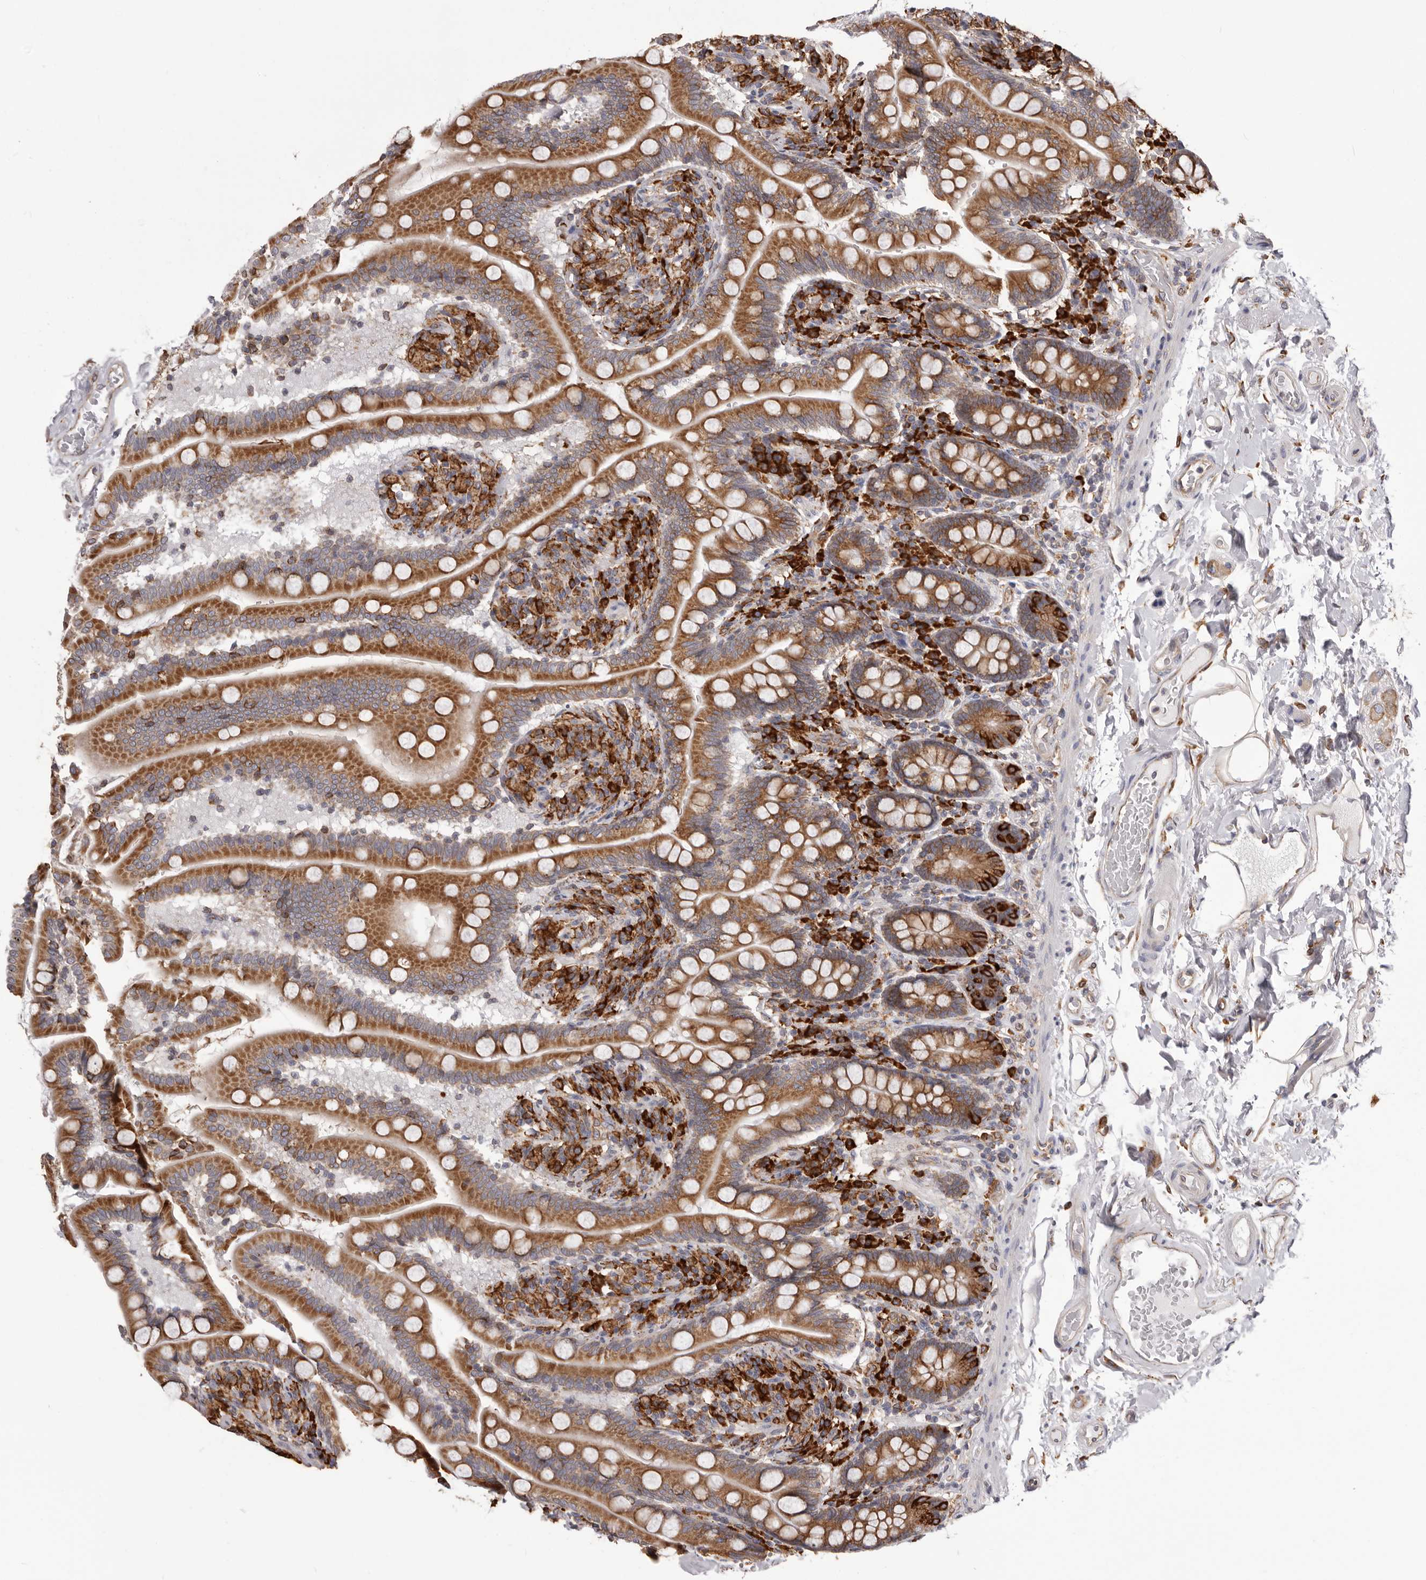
{"staining": {"intensity": "moderate", "quantity": ">75%", "location": "cytoplasmic/membranous"}, "tissue": "small intestine", "cell_type": "Glandular cells", "image_type": "normal", "snomed": [{"axis": "morphology", "description": "Normal tissue, NOS"}, {"axis": "topography", "description": "Small intestine"}], "caption": "An image of small intestine stained for a protein exhibits moderate cytoplasmic/membranous brown staining in glandular cells.", "gene": "QRSL1", "patient": {"sex": "female", "age": 64}}